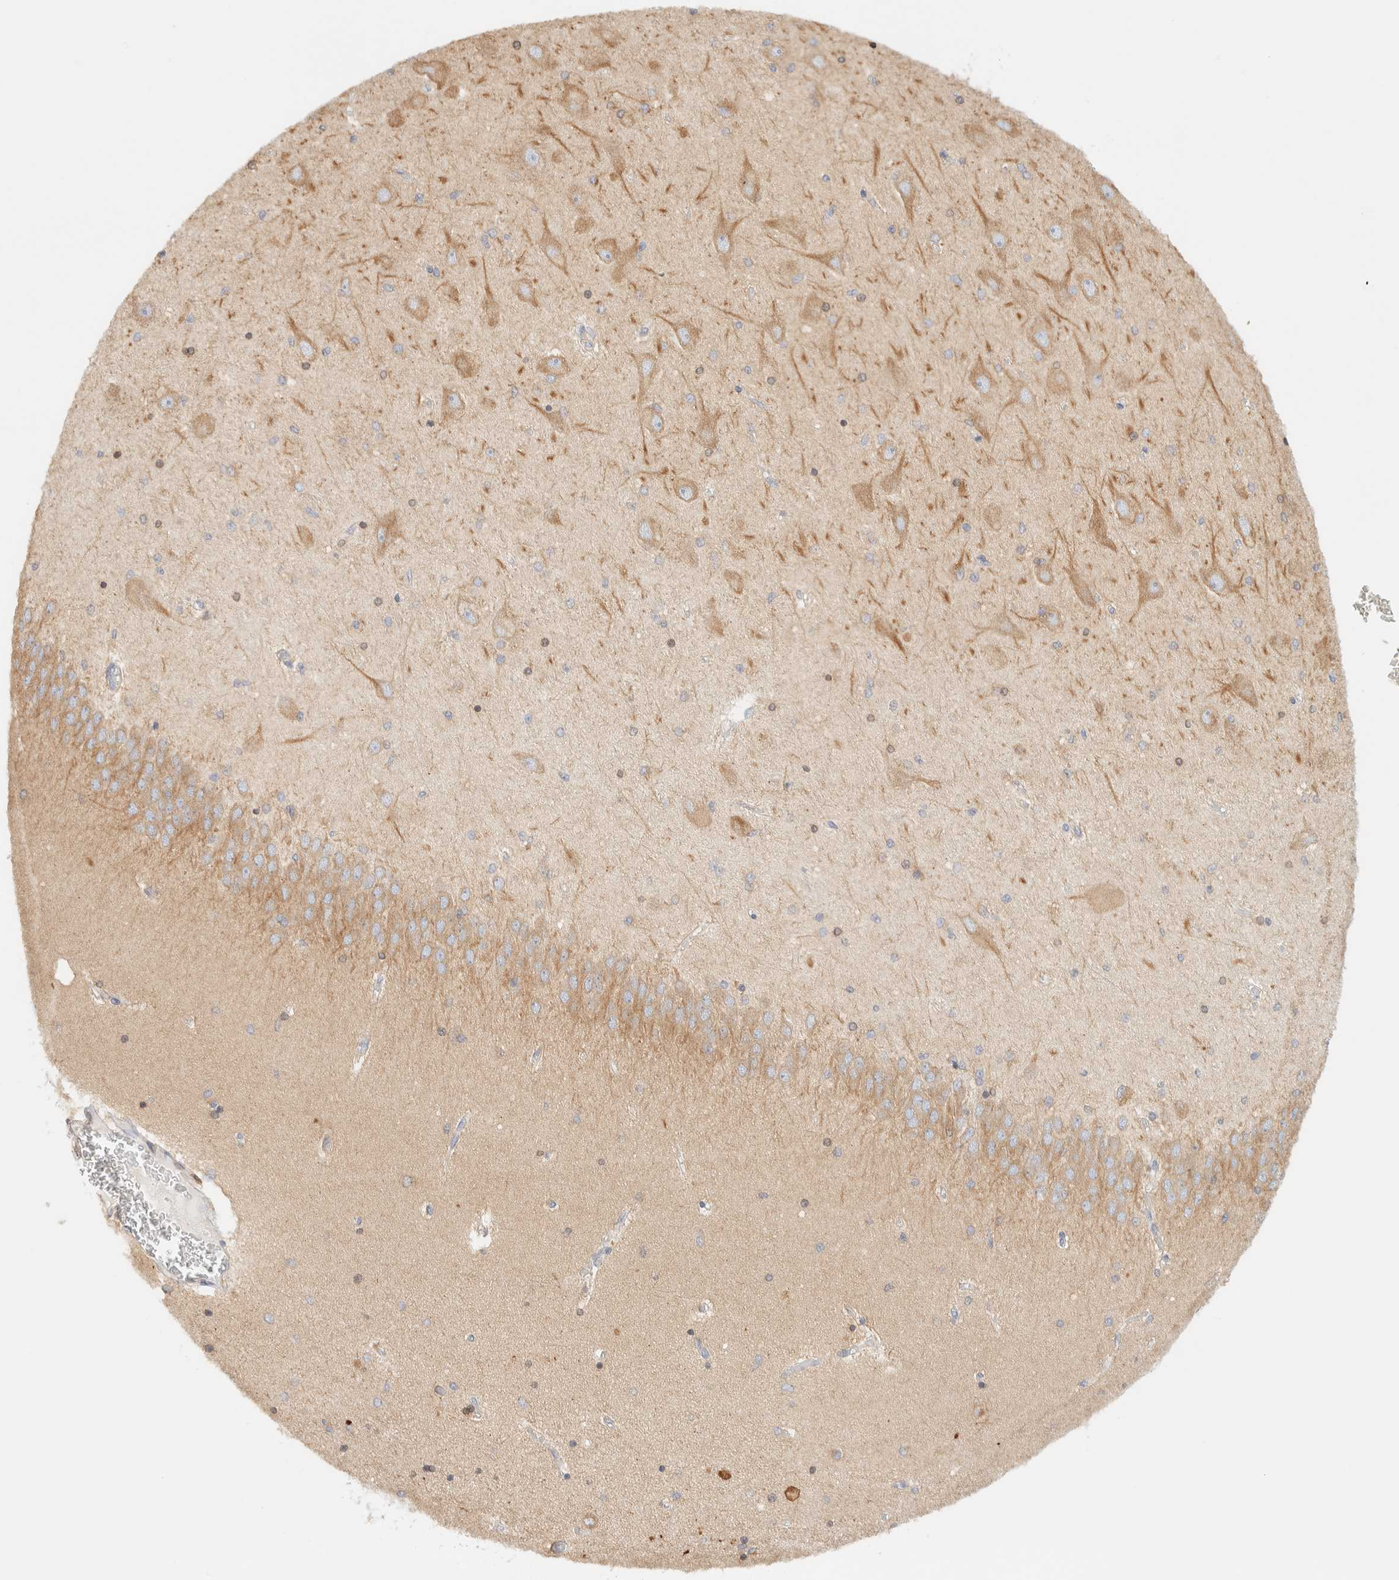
{"staining": {"intensity": "weak", "quantity": "25%-75%", "location": "cytoplasmic/membranous"}, "tissue": "hippocampus", "cell_type": "Glial cells", "image_type": "normal", "snomed": [{"axis": "morphology", "description": "Normal tissue, NOS"}, {"axis": "topography", "description": "Hippocampus"}], "caption": "Human hippocampus stained for a protein (brown) demonstrates weak cytoplasmic/membranous positive staining in about 25%-75% of glial cells.", "gene": "NT5C", "patient": {"sex": "female", "age": 54}}